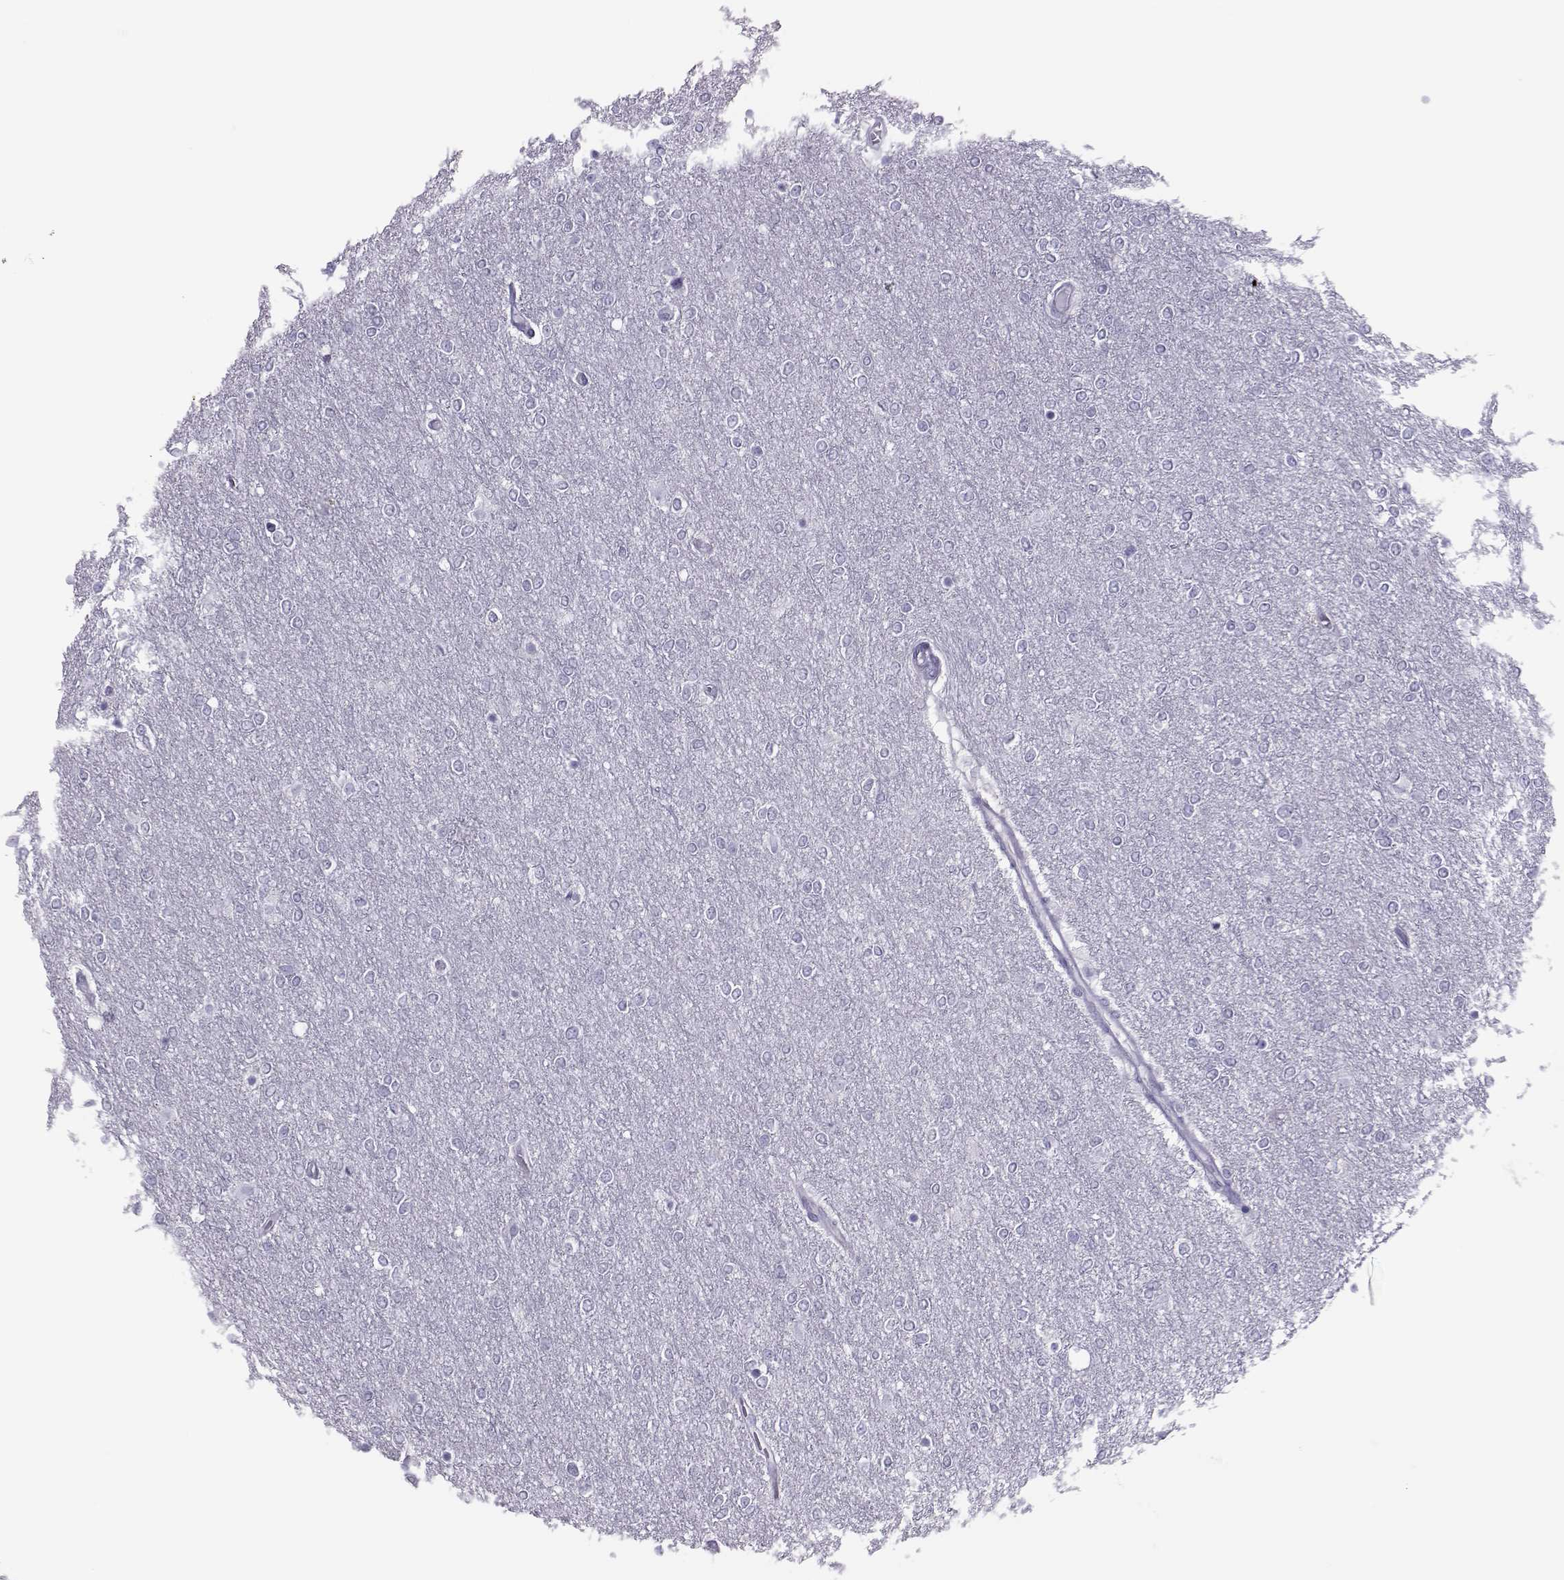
{"staining": {"intensity": "negative", "quantity": "none", "location": "none"}, "tissue": "glioma", "cell_type": "Tumor cells", "image_type": "cancer", "snomed": [{"axis": "morphology", "description": "Glioma, malignant, High grade"}, {"axis": "topography", "description": "Brain"}], "caption": "Protein analysis of glioma displays no significant expression in tumor cells.", "gene": "TRPM7", "patient": {"sex": "female", "age": 61}}